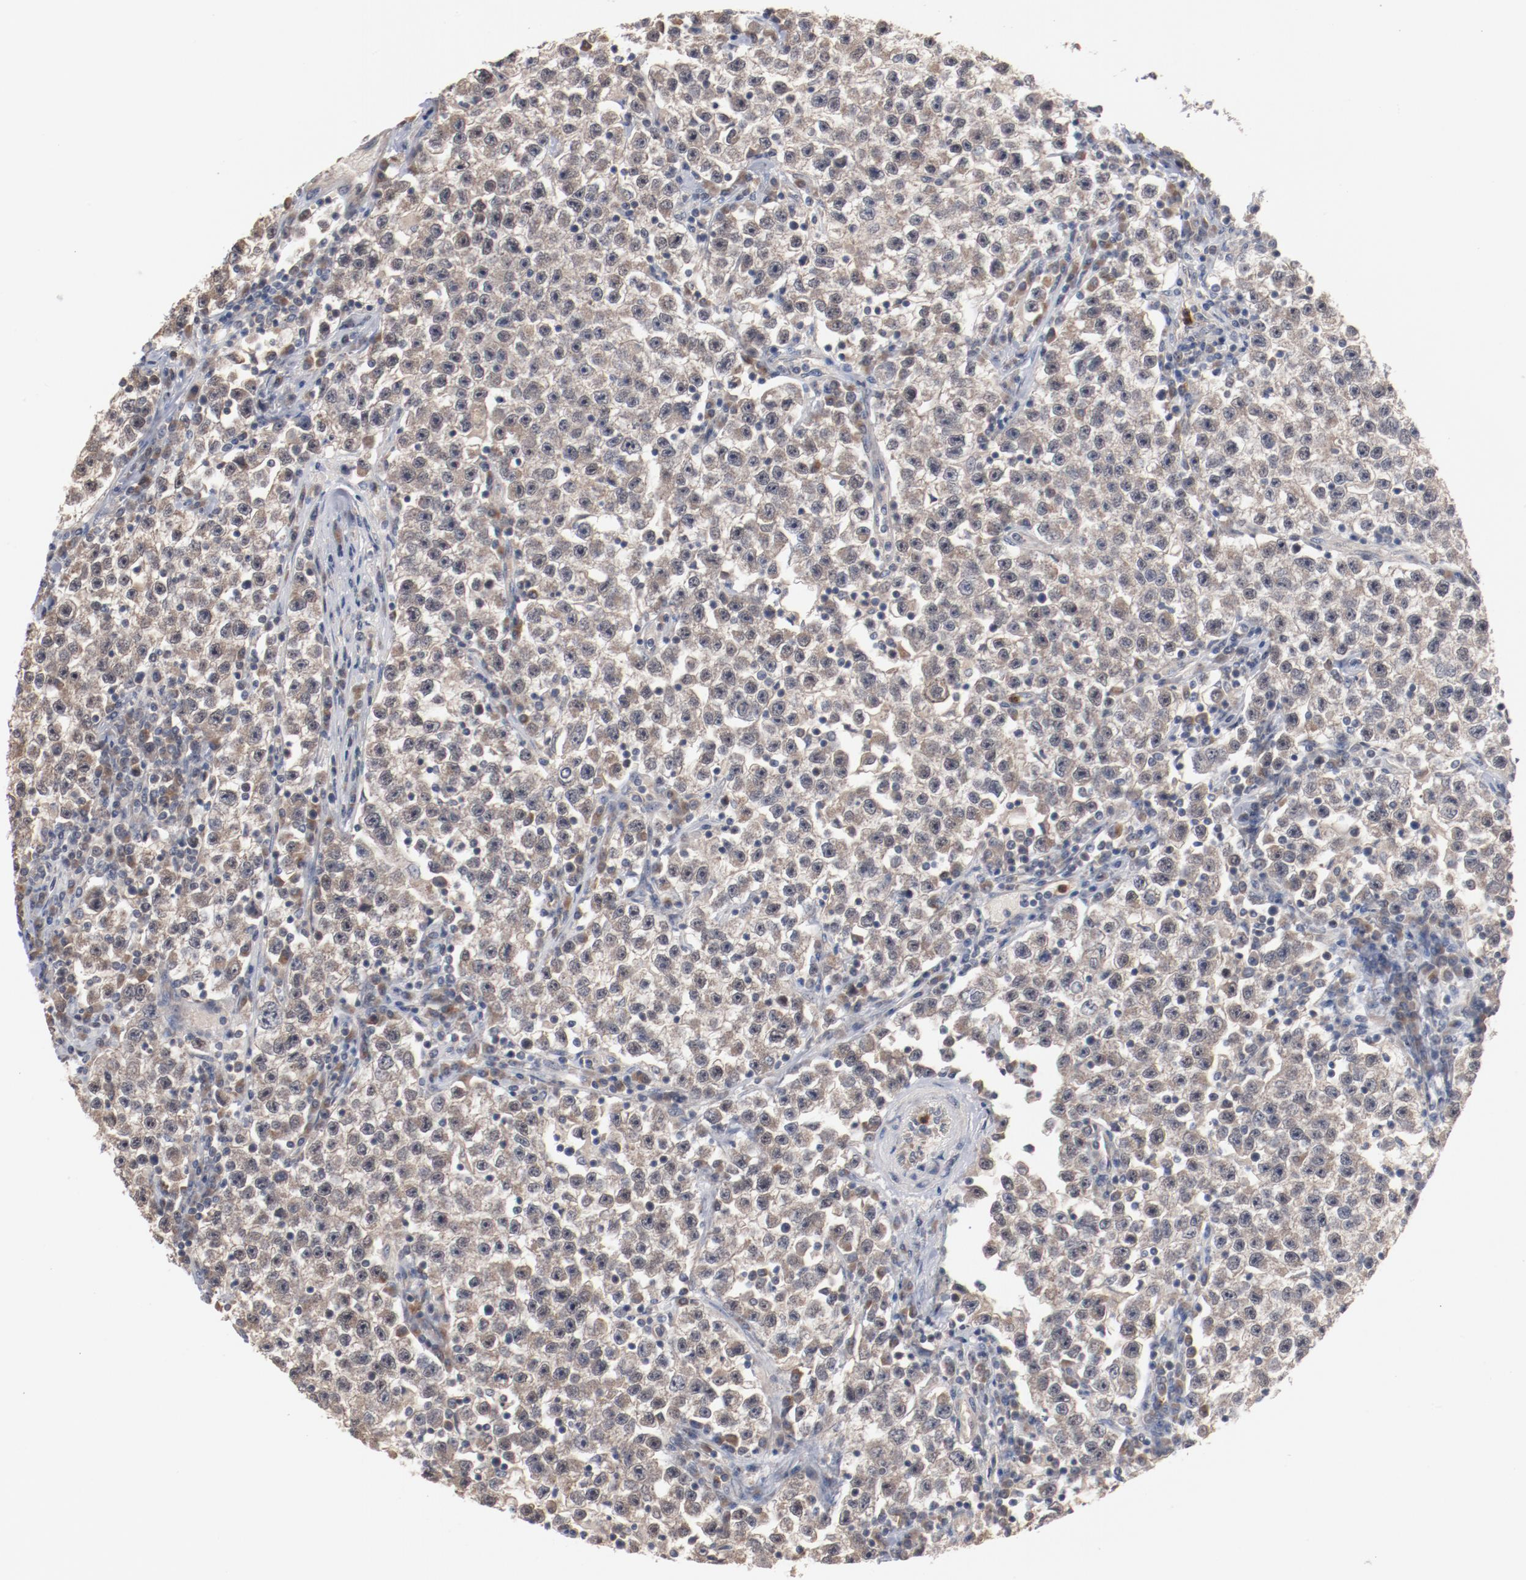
{"staining": {"intensity": "weak", "quantity": "25%-75%", "location": "cytoplasmic/membranous"}, "tissue": "testis cancer", "cell_type": "Tumor cells", "image_type": "cancer", "snomed": [{"axis": "morphology", "description": "Seminoma, NOS"}, {"axis": "topography", "description": "Testis"}], "caption": "Weak cytoplasmic/membranous protein staining is seen in approximately 25%-75% of tumor cells in testis seminoma. The protein of interest is stained brown, and the nuclei are stained in blue (DAB (3,3'-diaminobenzidine) IHC with brightfield microscopy, high magnification).", "gene": "RNASE11", "patient": {"sex": "male", "age": 22}}